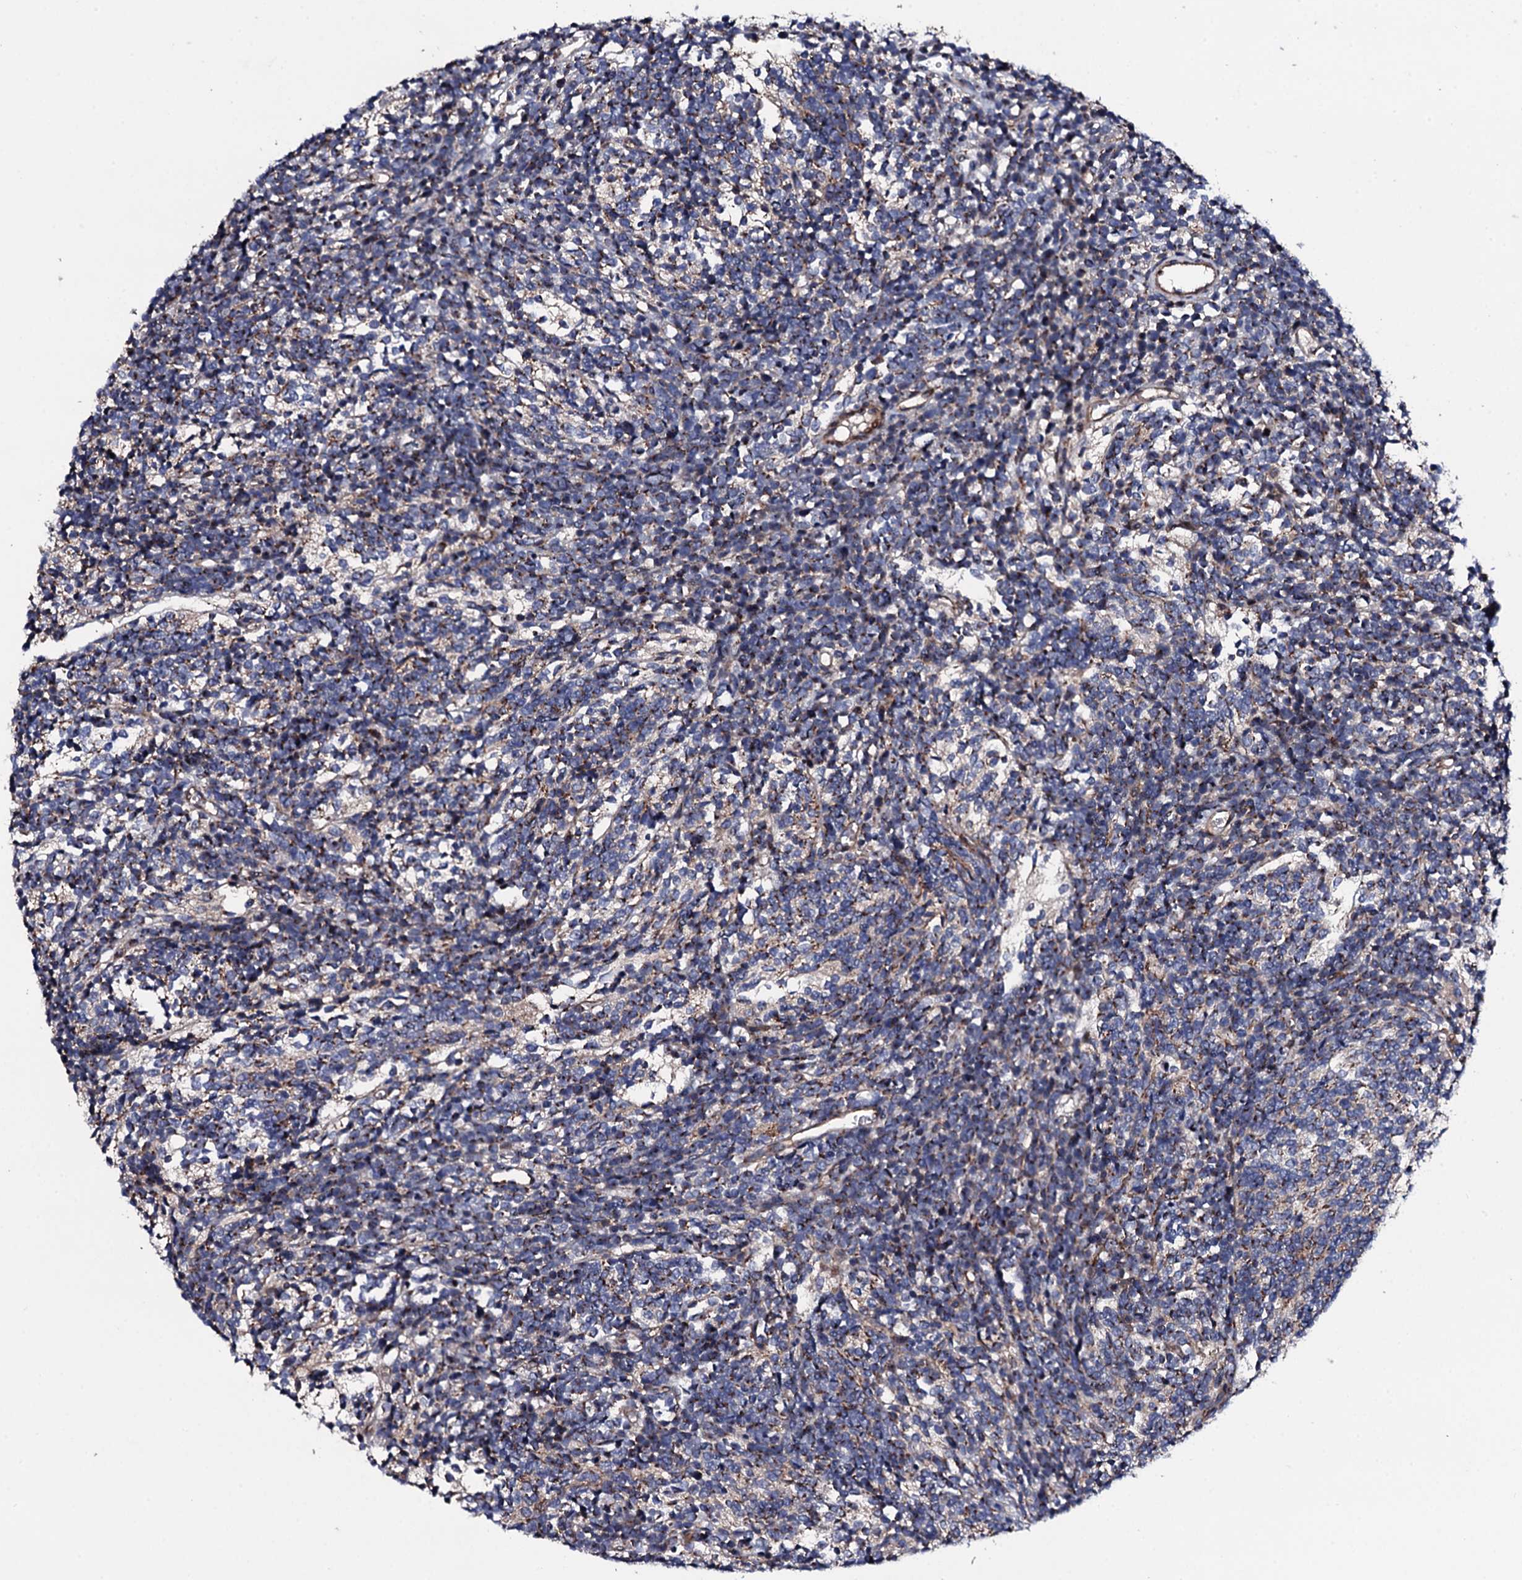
{"staining": {"intensity": "moderate", "quantity": "25%-75%", "location": "cytoplasmic/membranous"}, "tissue": "glioma", "cell_type": "Tumor cells", "image_type": "cancer", "snomed": [{"axis": "morphology", "description": "Glioma, malignant, Low grade"}, {"axis": "topography", "description": "Brain"}], "caption": "Human low-grade glioma (malignant) stained for a protein (brown) exhibits moderate cytoplasmic/membranous positive expression in about 25%-75% of tumor cells.", "gene": "PLET1", "patient": {"sex": "female", "age": 1}}